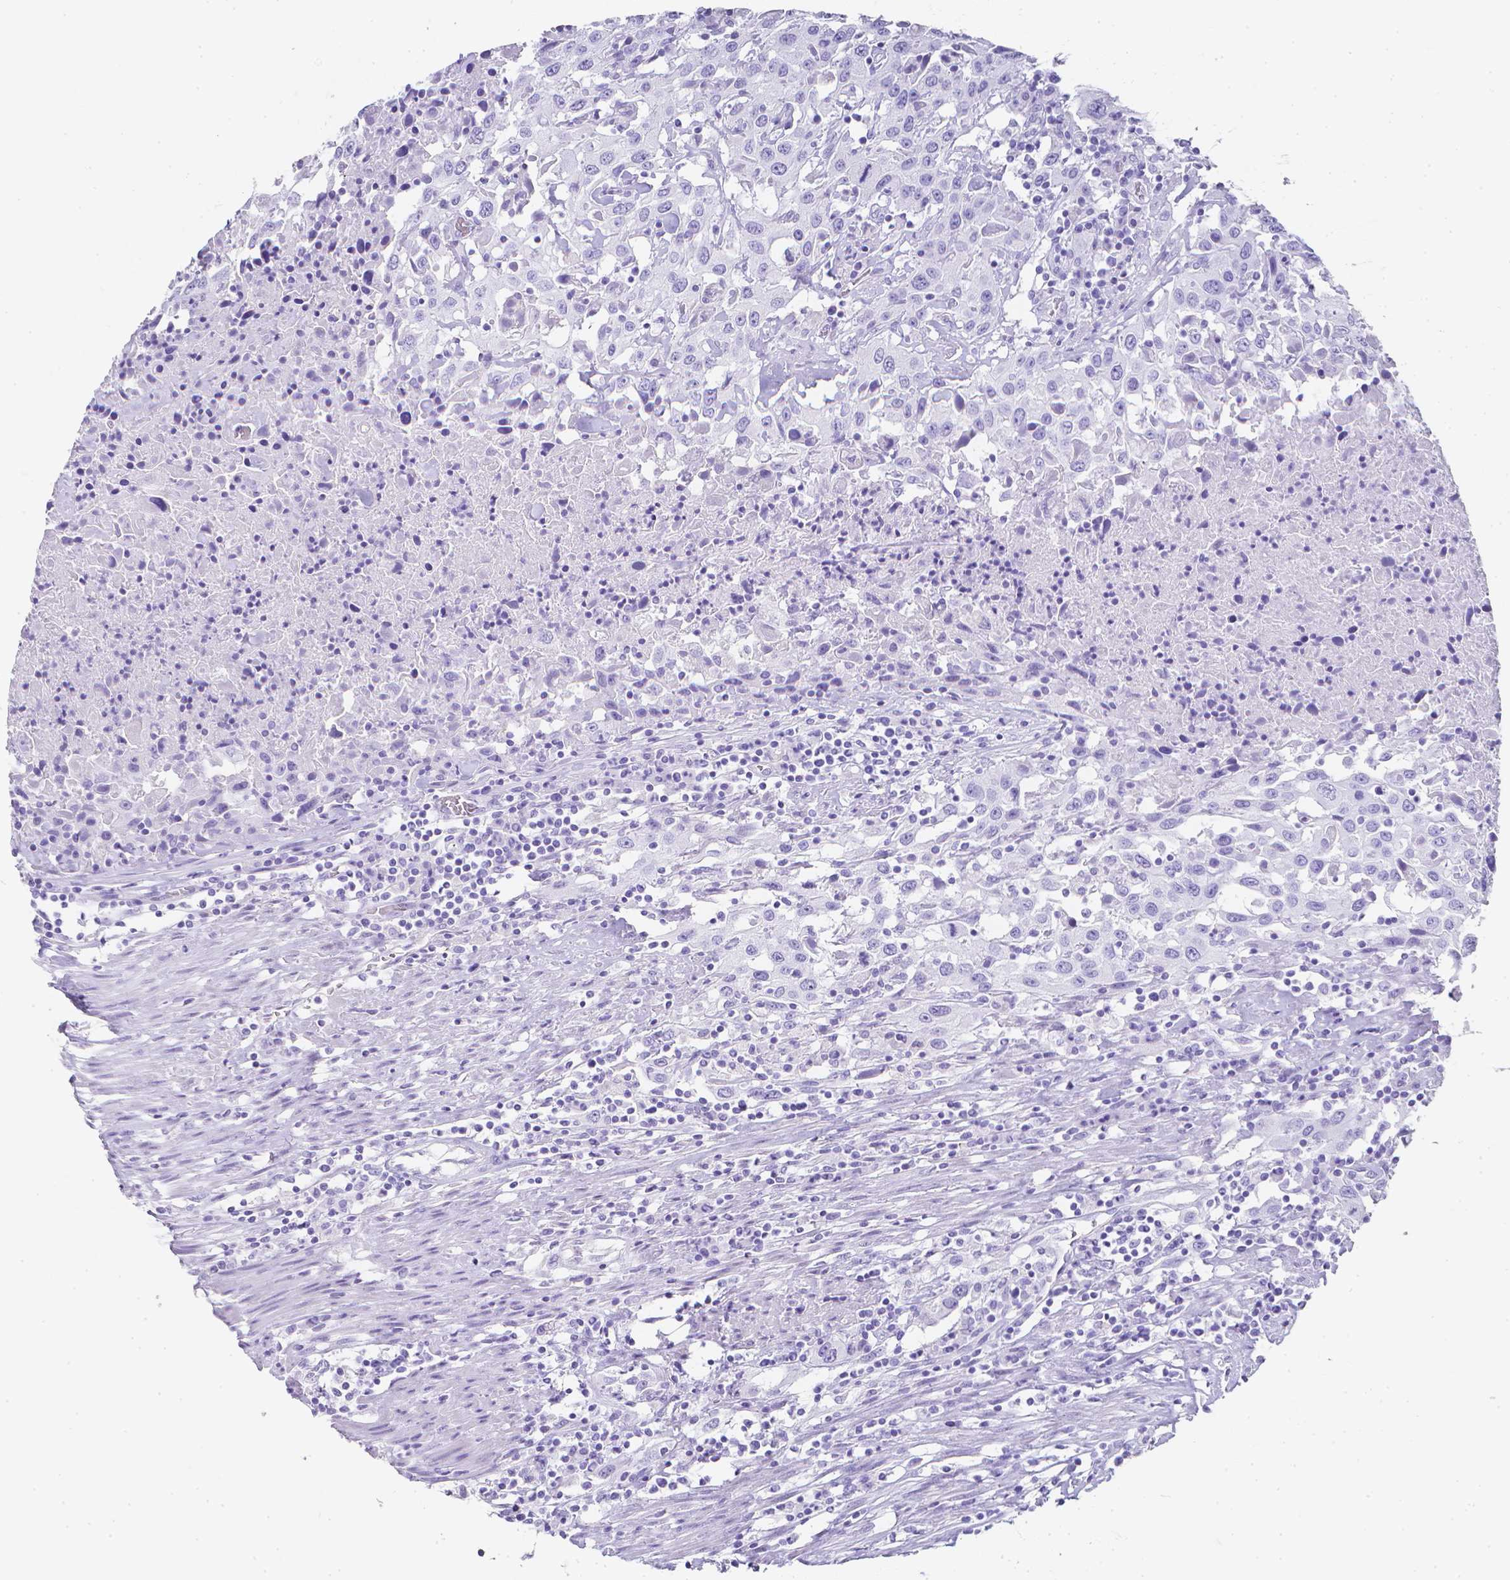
{"staining": {"intensity": "negative", "quantity": "none", "location": "none"}, "tissue": "urothelial cancer", "cell_type": "Tumor cells", "image_type": "cancer", "snomed": [{"axis": "morphology", "description": "Urothelial carcinoma, High grade"}, {"axis": "topography", "description": "Urinary bladder"}], "caption": "There is no significant expression in tumor cells of urothelial cancer. (DAB (3,3'-diaminobenzidine) IHC, high magnification).", "gene": "LGALS4", "patient": {"sex": "male", "age": 61}}